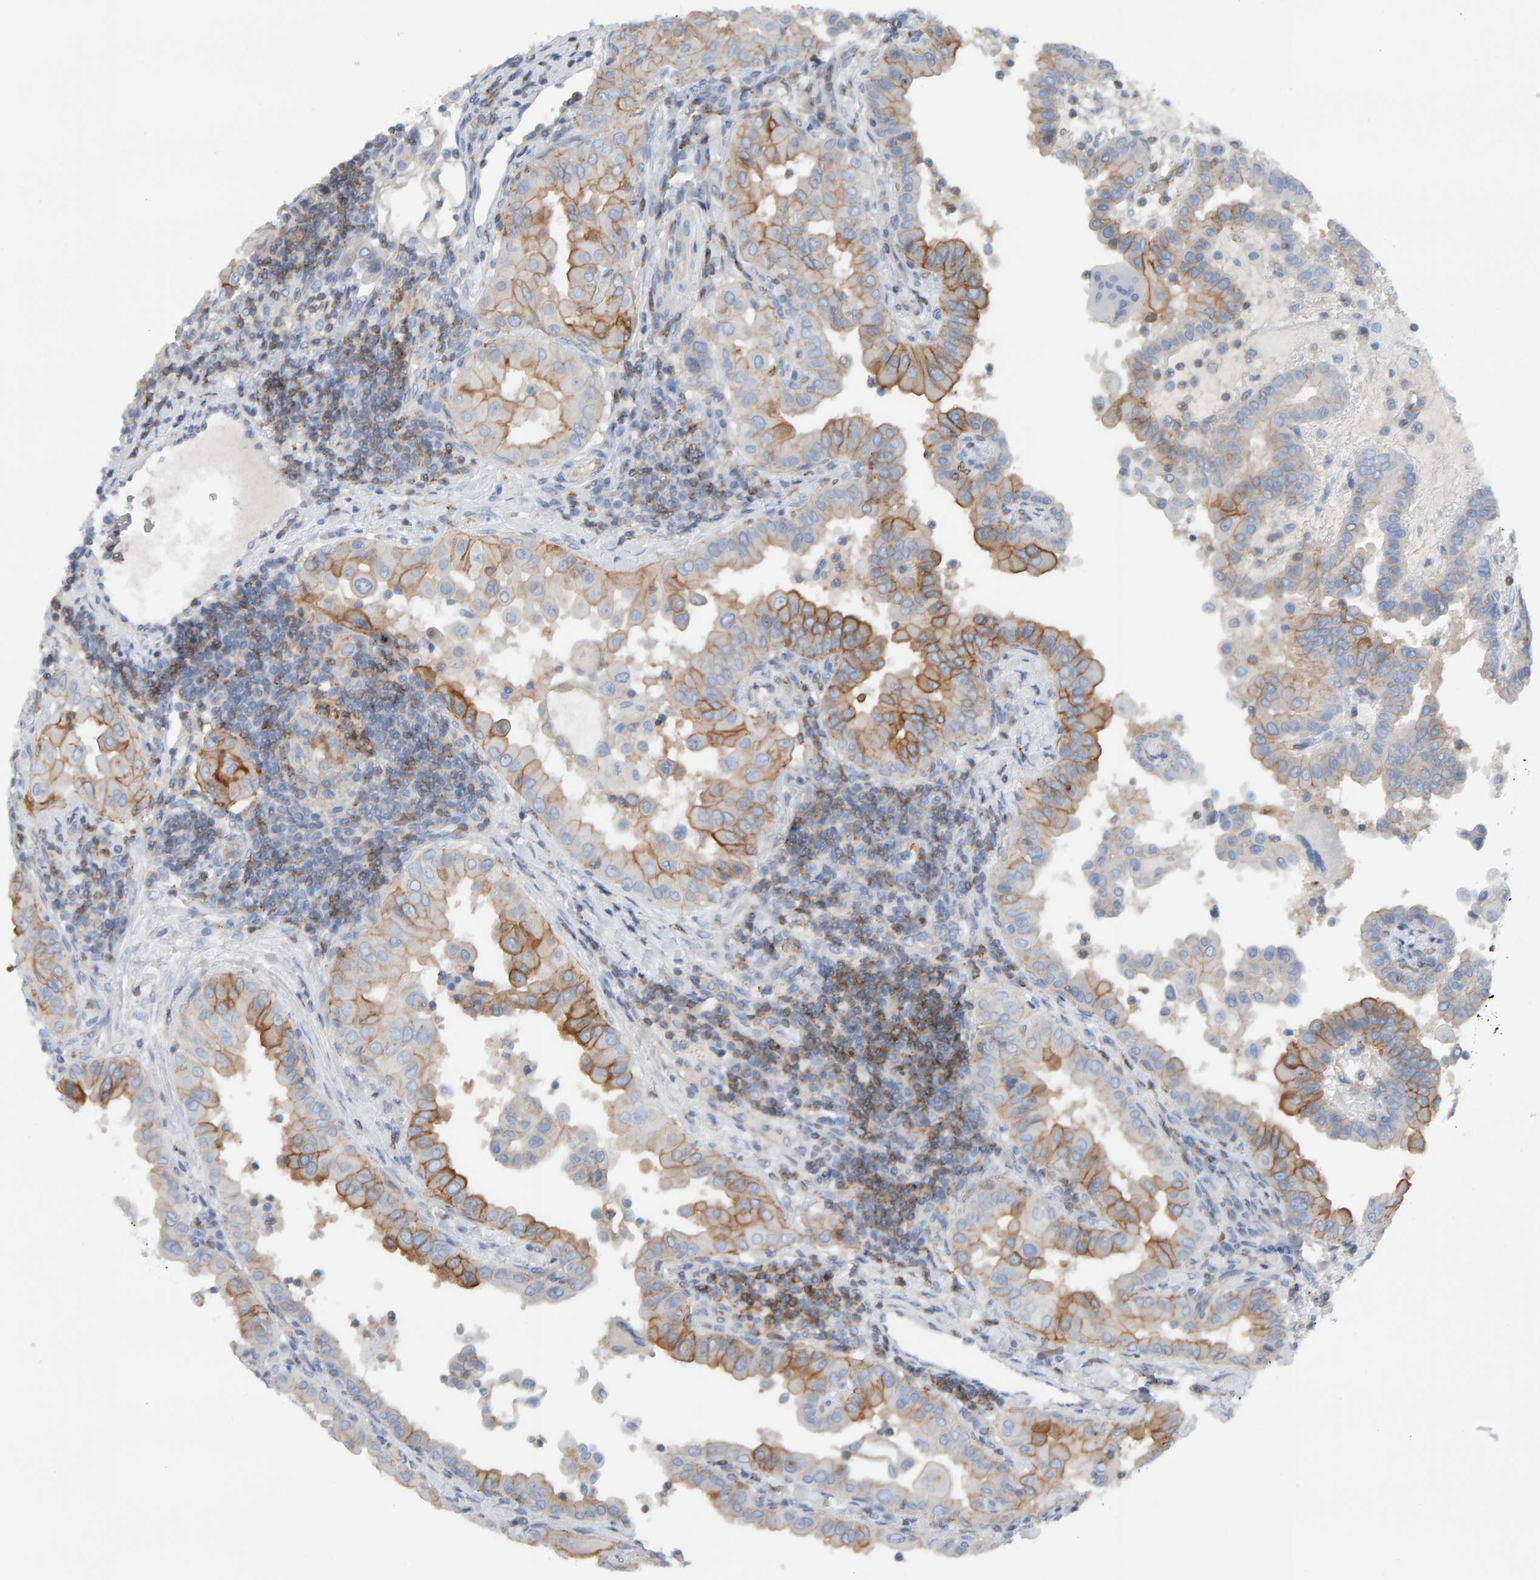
{"staining": {"intensity": "moderate", "quantity": "25%-75%", "location": "cytoplasmic/membranous"}, "tissue": "thyroid cancer", "cell_type": "Tumor cells", "image_type": "cancer", "snomed": [{"axis": "morphology", "description": "Papillary adenocarcinoma, NOS"}, {"axis": "topography", "description": "Thyroid gland"}], "caption": "The micrograph exhibits staining of thyroid cancer (papillary adenocarcinoma), revealing moderate cytoplasmic/membranous protein expression (brown color) within tumor cells. The staining was performed using DAB to visualize the protein expression in brown, while the nuclei were stained in blue with hematoxylin (Magnification: 20x).", "gene": "FYN", "patient": {"sex": "male", "age": 33}}